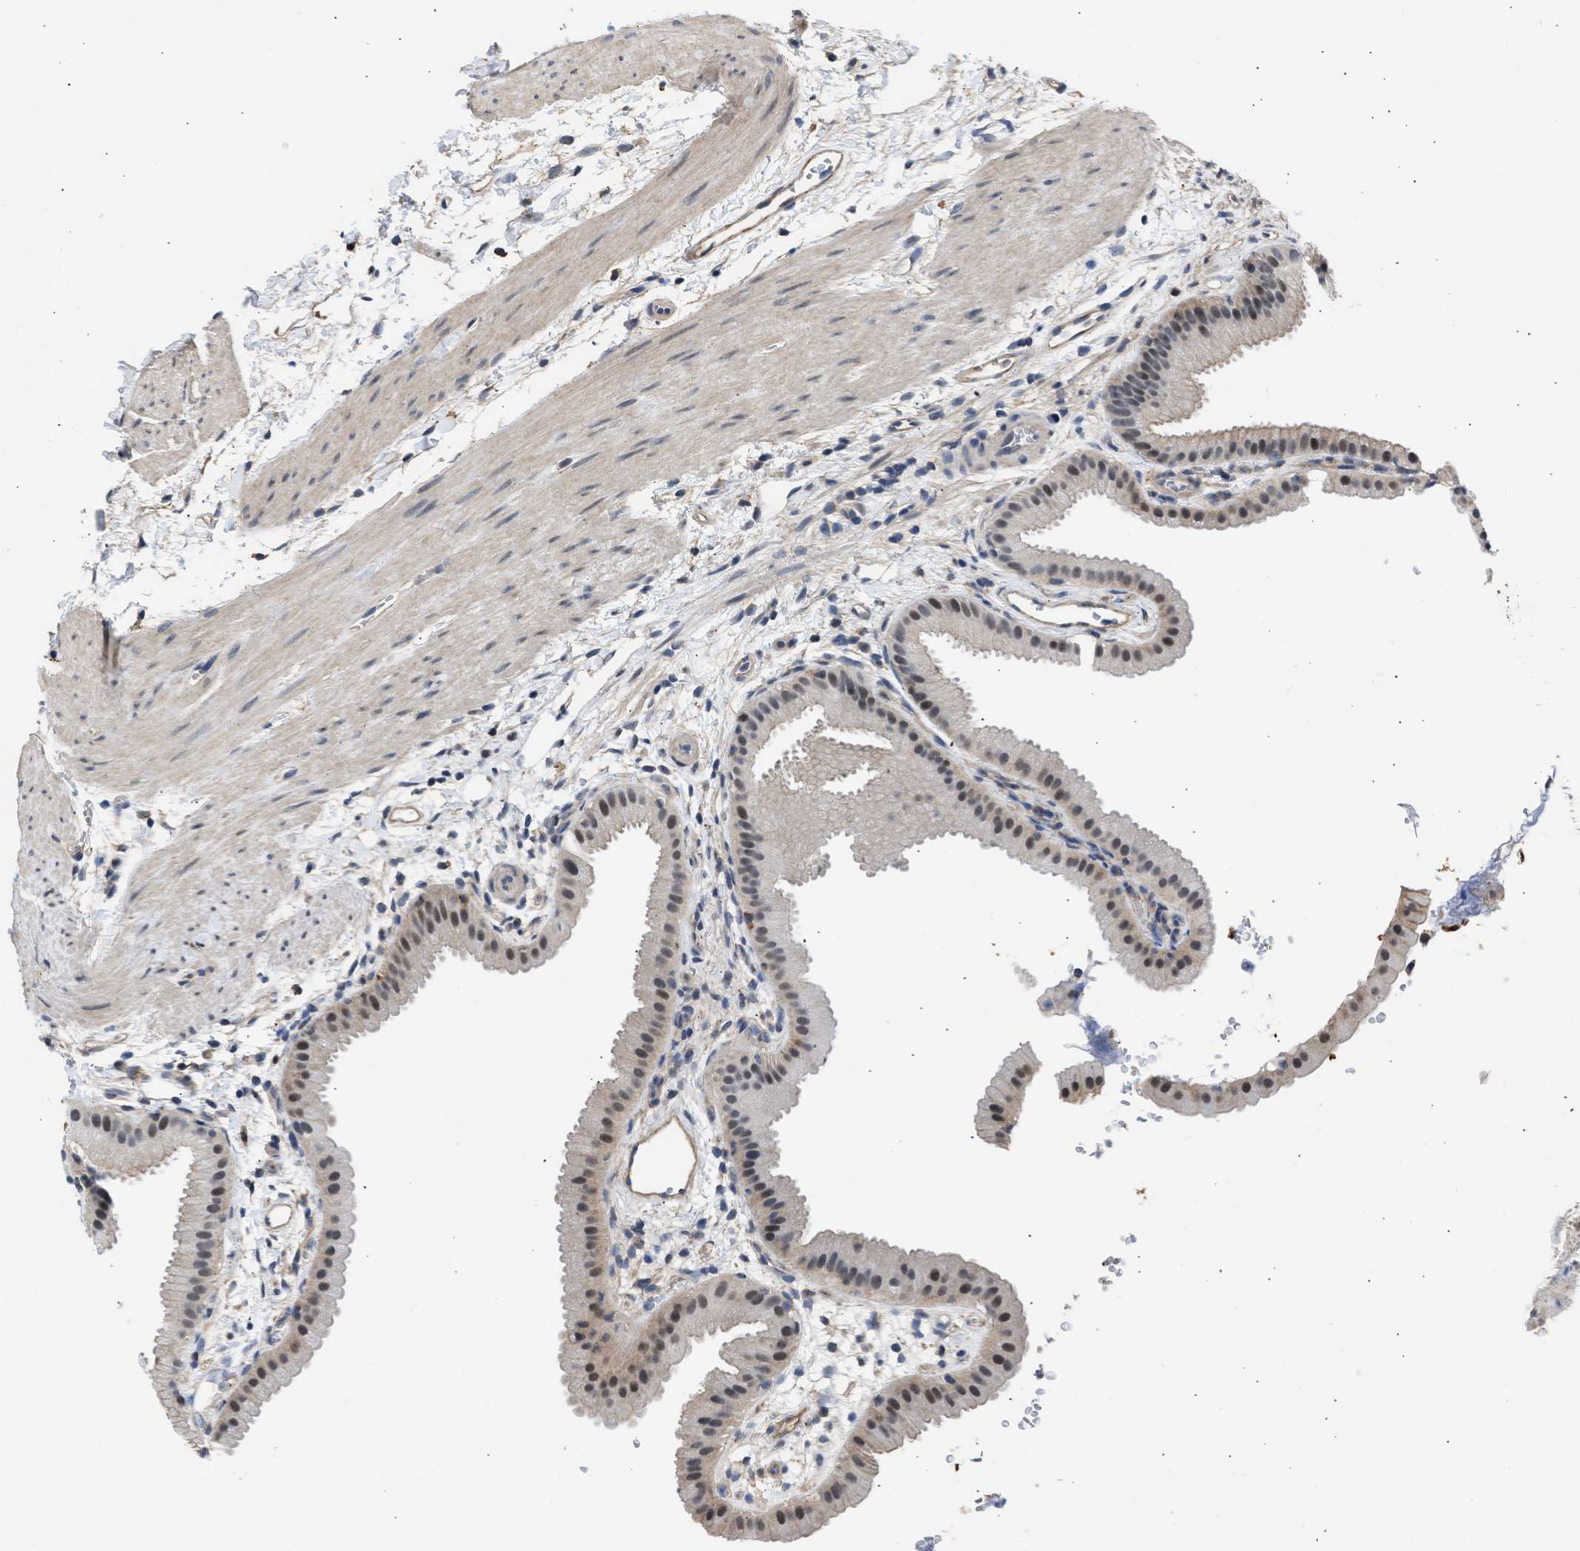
{"staining": {"intensity": "moderate", "quantity": "25%-75%", "location": "cytoplasmic/membranous,nuclear"}, "tissue": "gallbladder", "cell_type": "Glandular cells", "image_type": "normal", "snomed": [{"axis": "morphology", "description": "Normal tissue, NOS"}, {"axis": "topography", "description": "Gallbladder"}], "caption": "Protein analysis of unremarkable gallbladder shows moderate cytoplasmic/membranous,nuclear expression in about 25%-75% of glandular cells. (IHC, brightfield microscopy, high magnification).", "gene": "MAS1L", "patient": {"sex": "female", "age": 64}}